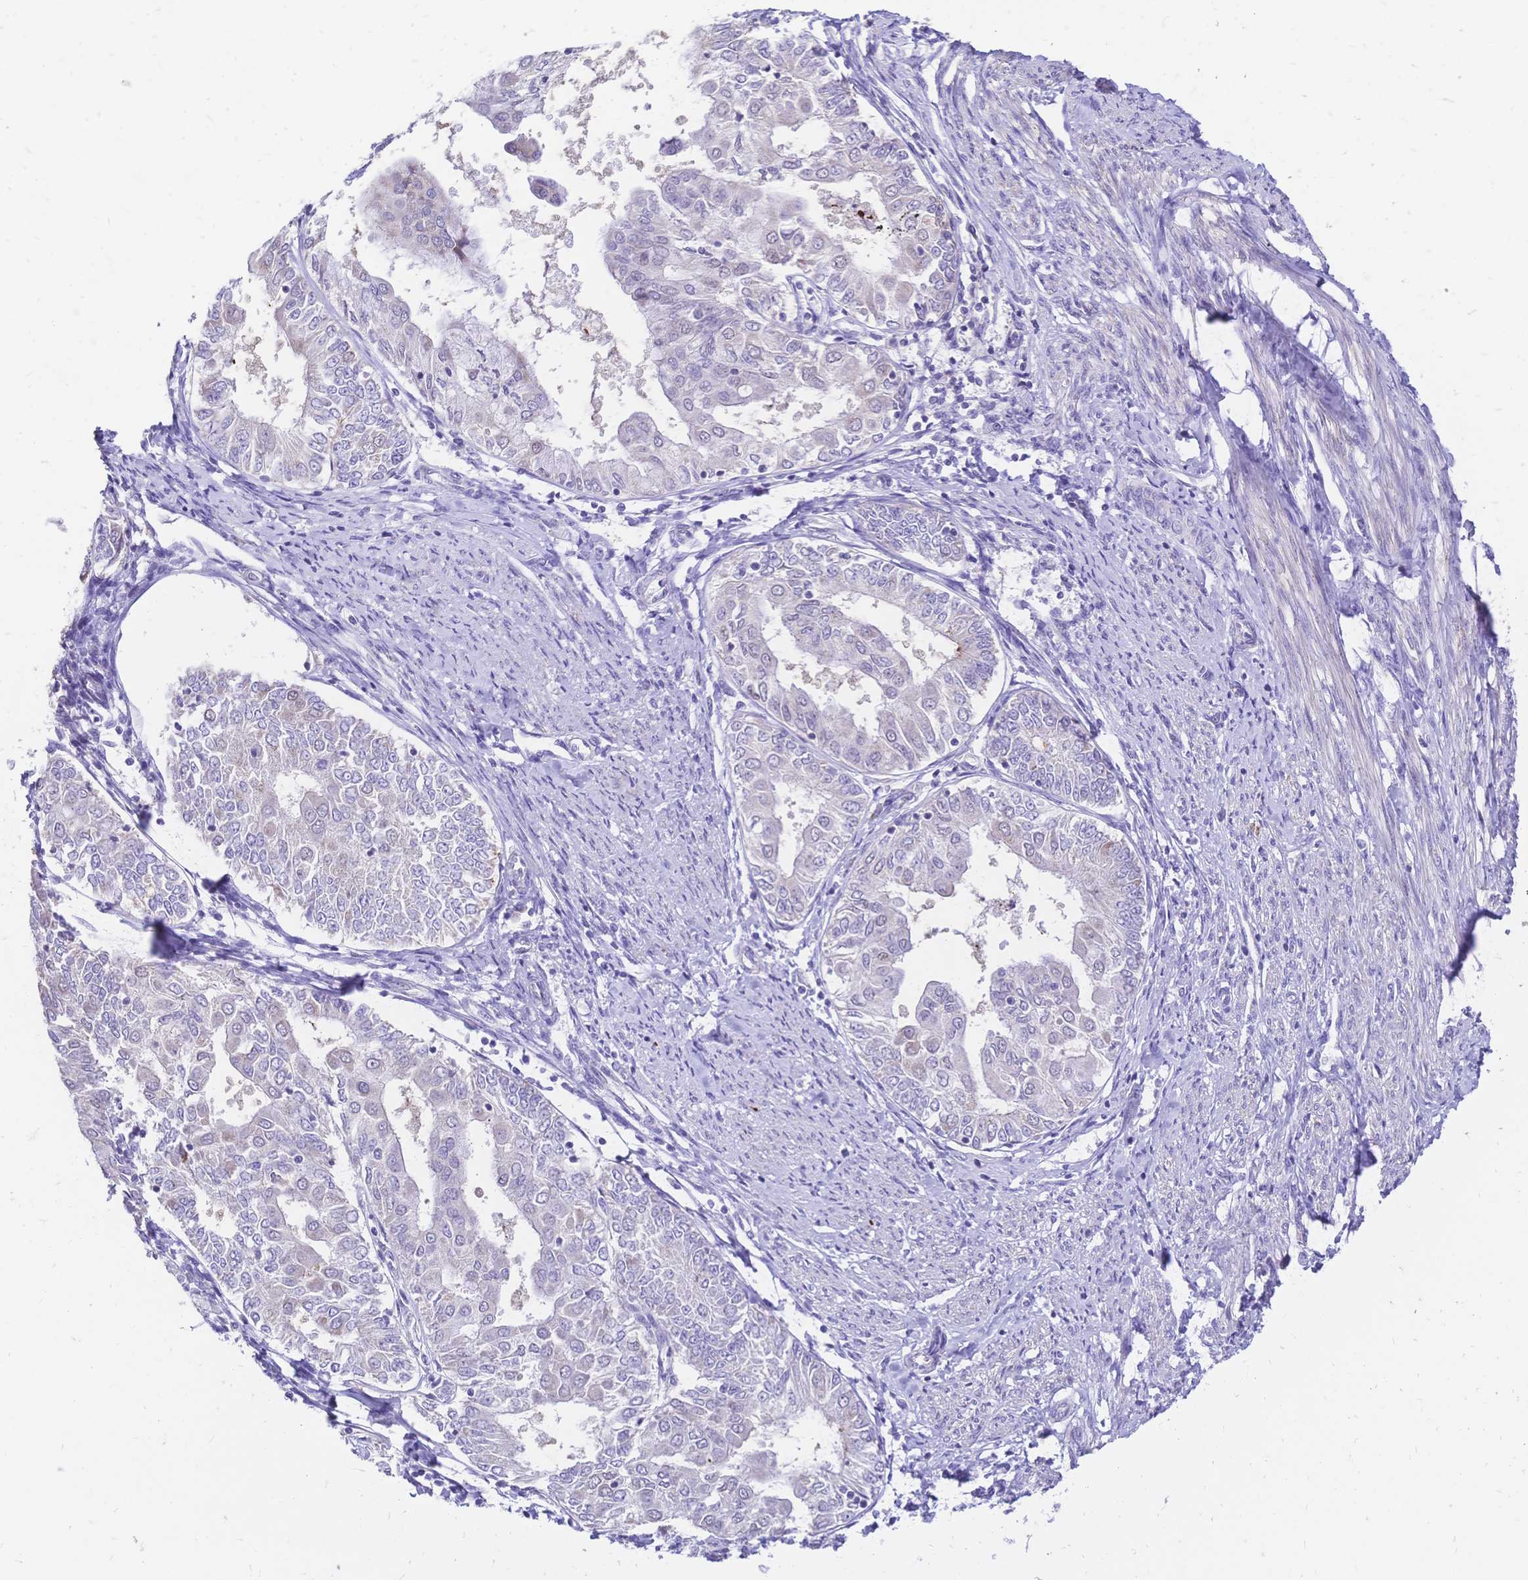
{"staining": {"intensity": "negative", "quantity": "none", "location": "none"}, "tissue": "endometrial cancer", "cell_type": "Tumor cells", "image_type": "cancer", "snomed": [{"axis": "morphology", "description": "Adenocarcinoma, NOS"}, {"axis": "topography", "description": "Endometrium"}], "caption": "A photomicrograph of endometrial cancer stained for a protein exhibits no brown staining in tumor cells.", "gene": "CLEC18B", "patient": {"sex": "female", "age": 68}}